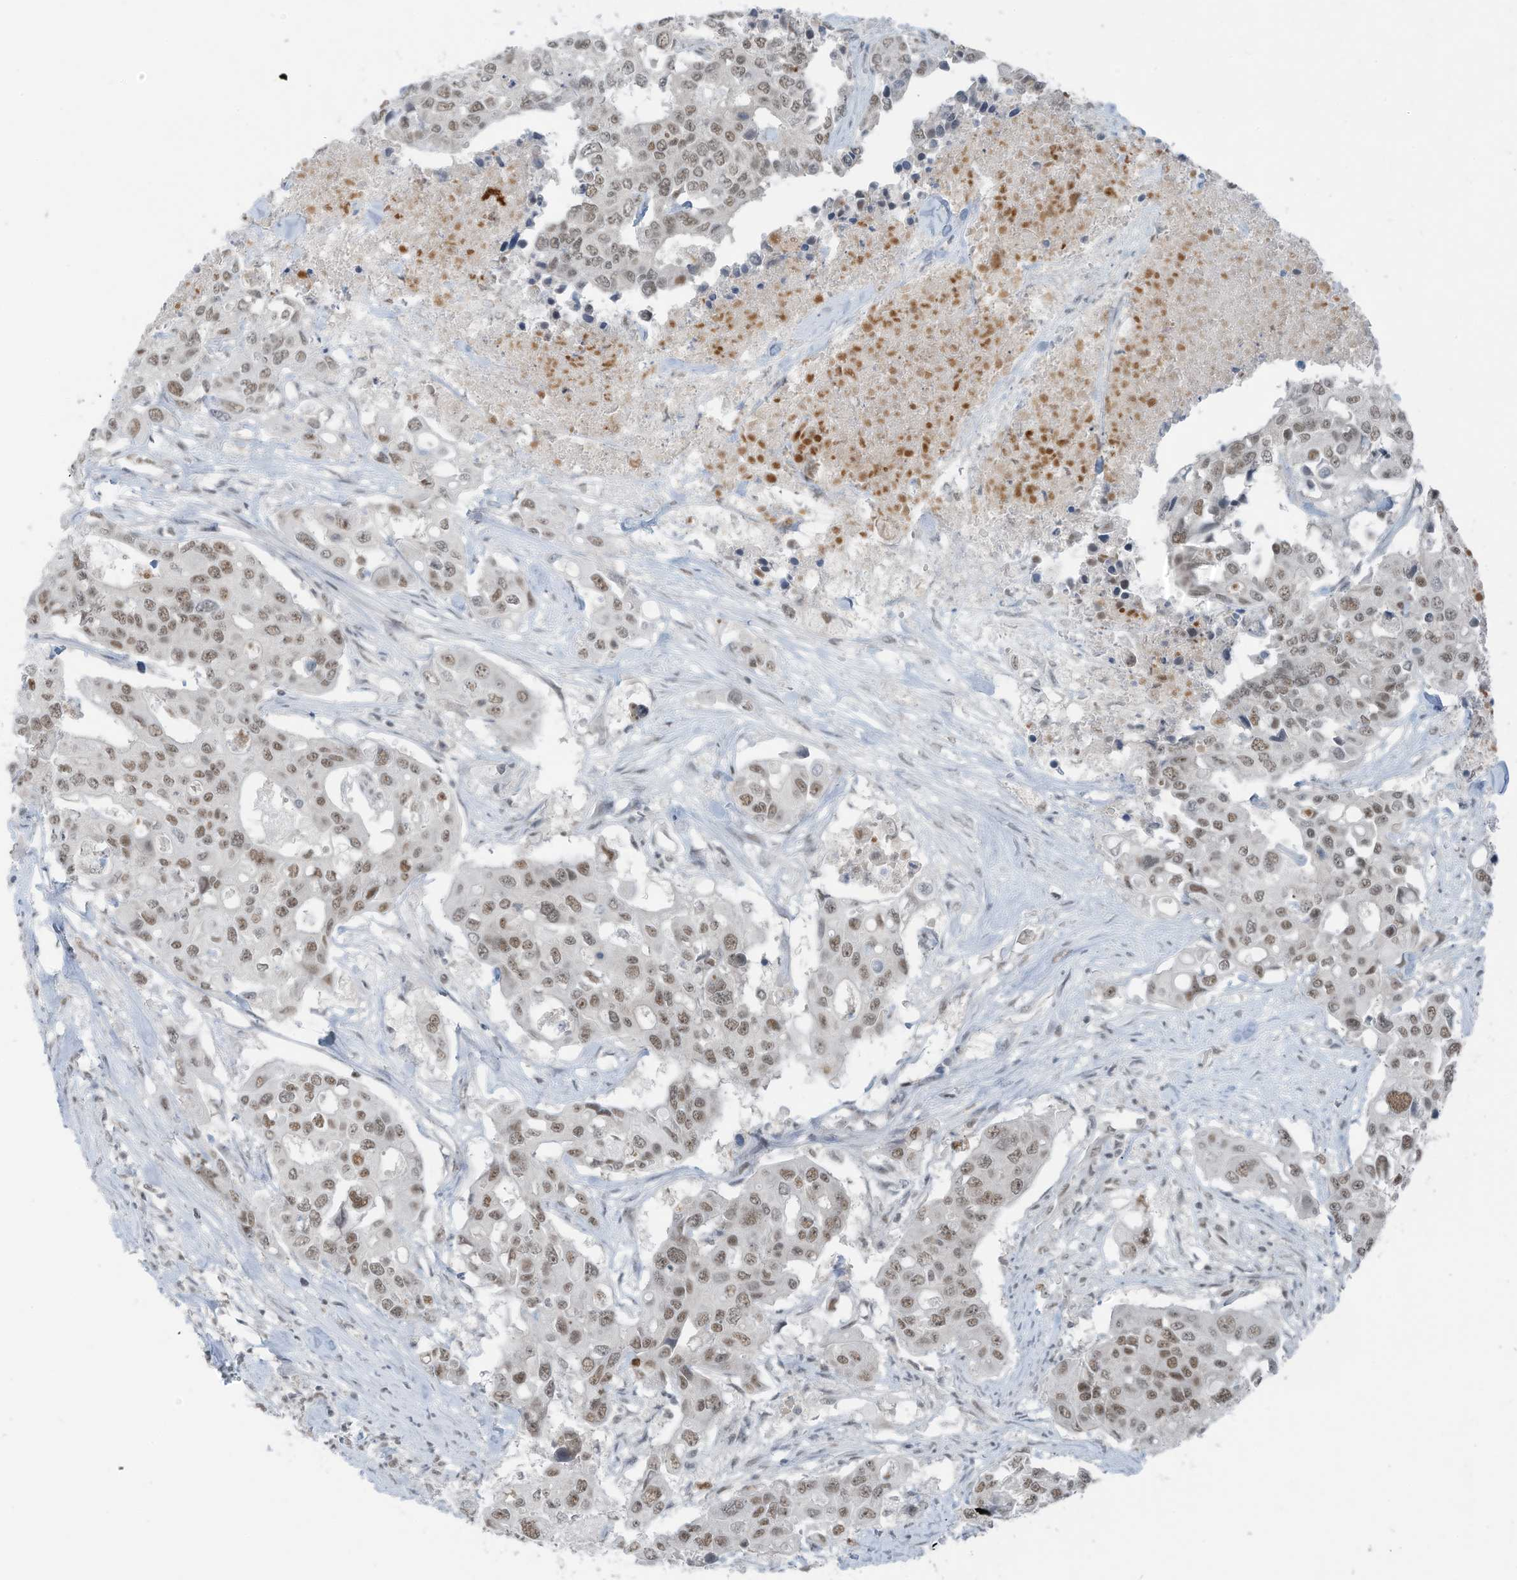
{"staining": {"intensity": "moderate", "quantity": ">75%", "location": "nuclear"}, "tissue": "colorectal cancer", "cell_type": "Tumor cells", "image_type": "cancer", "snomed": [{"axis": "morphology", "description": "Adenocarcinoma, NOS"}, {"axis": "topography", "description": "Colon"}], "caption": "Protein positivity by IHC reveals moderate nuclear positivity in about >75% of tumor cells in colorectal cancer. (IHC, brightfield microscopy, high magnification).", "gene": "WRNIP1", "patient": {"sex": "male", "age": 77}}